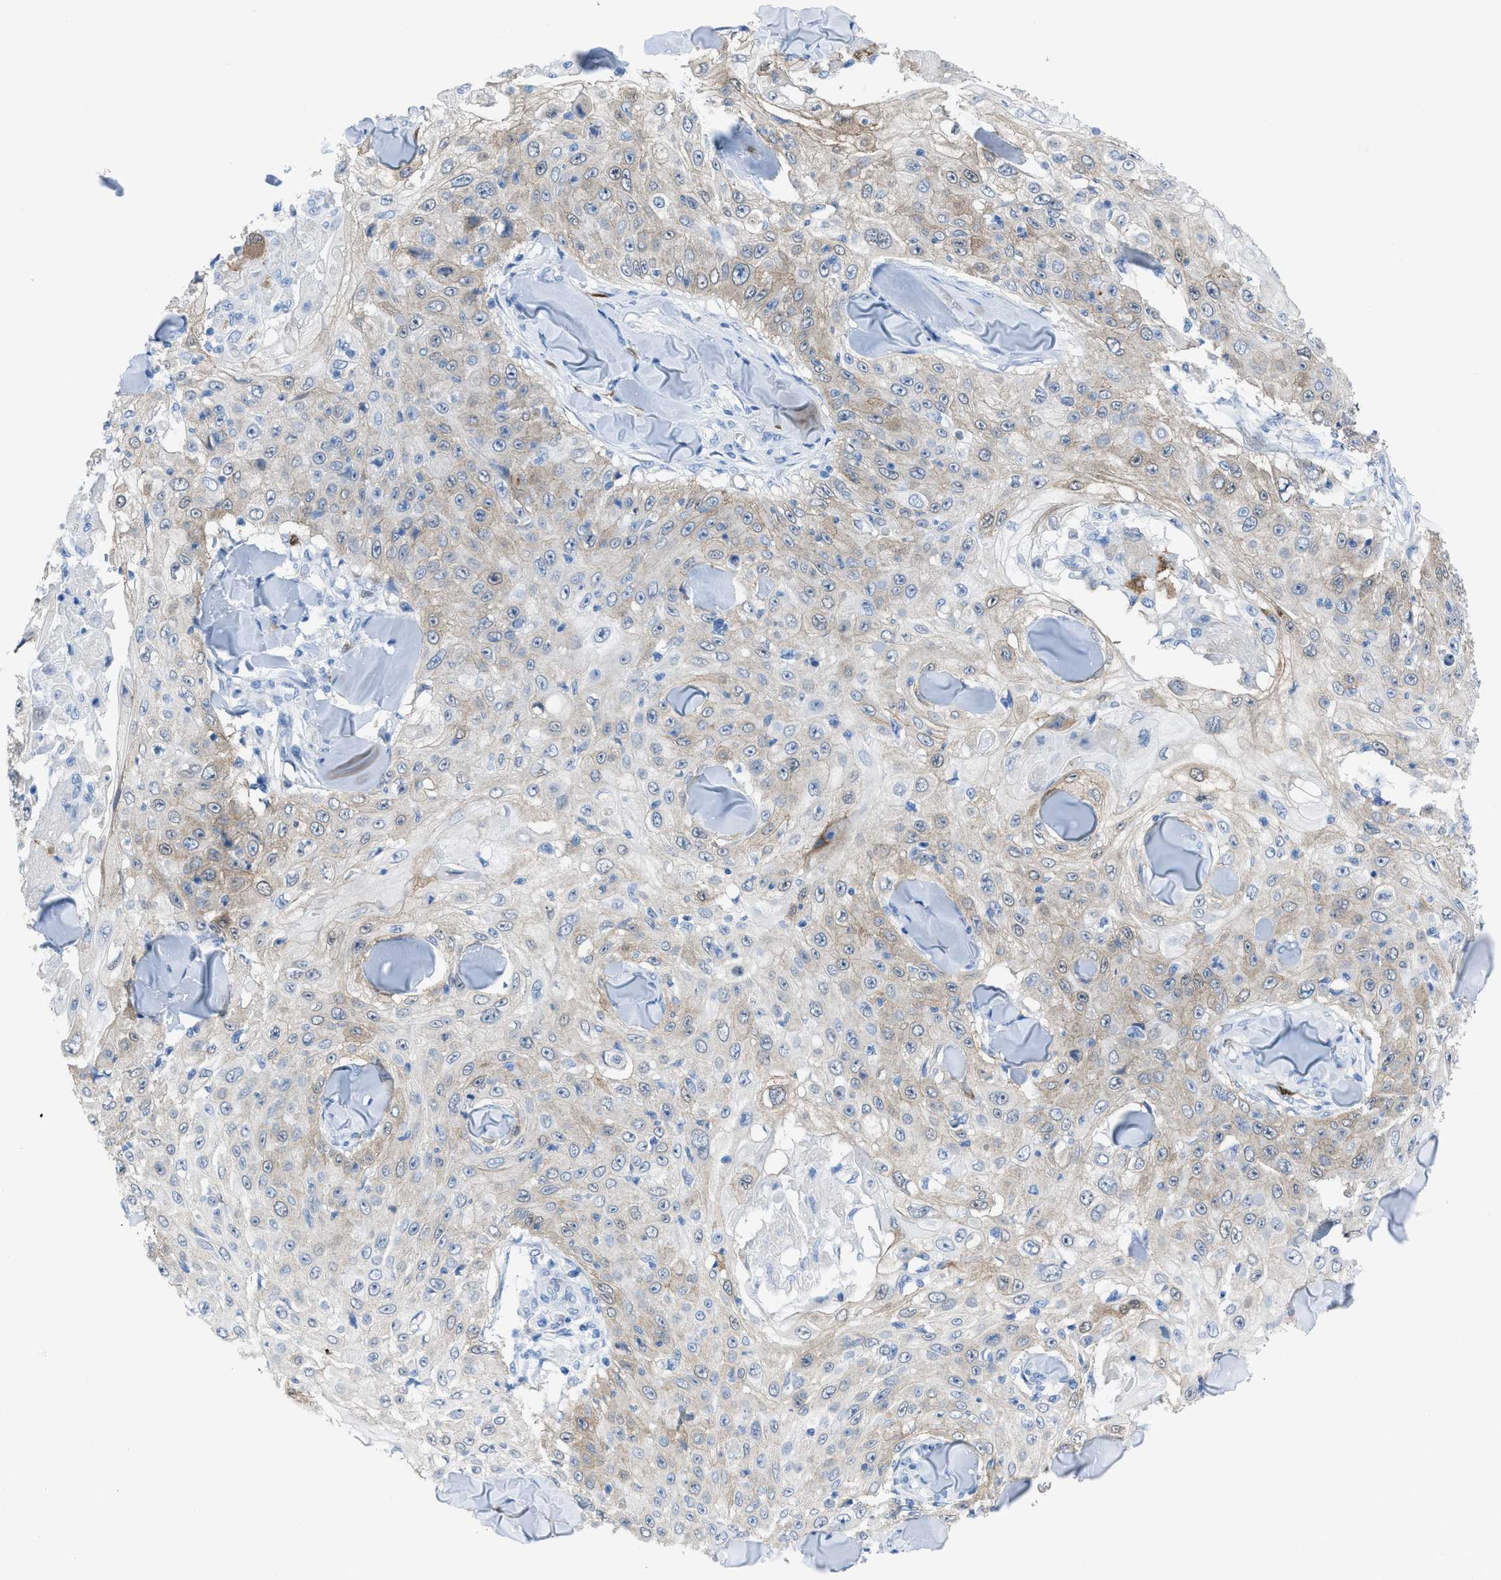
{"staining": {"intensity": "moderate", "quantity": "25%-75%", "location": "cytoplasmic/membranous"}, "tissue": "skin cancer", "cell_type": "Tumor cells", "image_type": "cancer", "snomed": [{"axis": "morphology", "description": "Squamous cell carcinoma, NOS"}, {"axis": "topography", "description": "Skin"}], "caption": "Immunohistochemistry (IHC) (DAB) staining of human skin cancer displays moderate cytoplasmic/membranous protein expression in approximately 25%-75% of tumor cells.", "gene": "CDKN2A", "patient": {"sex": "male", "age": 86}}